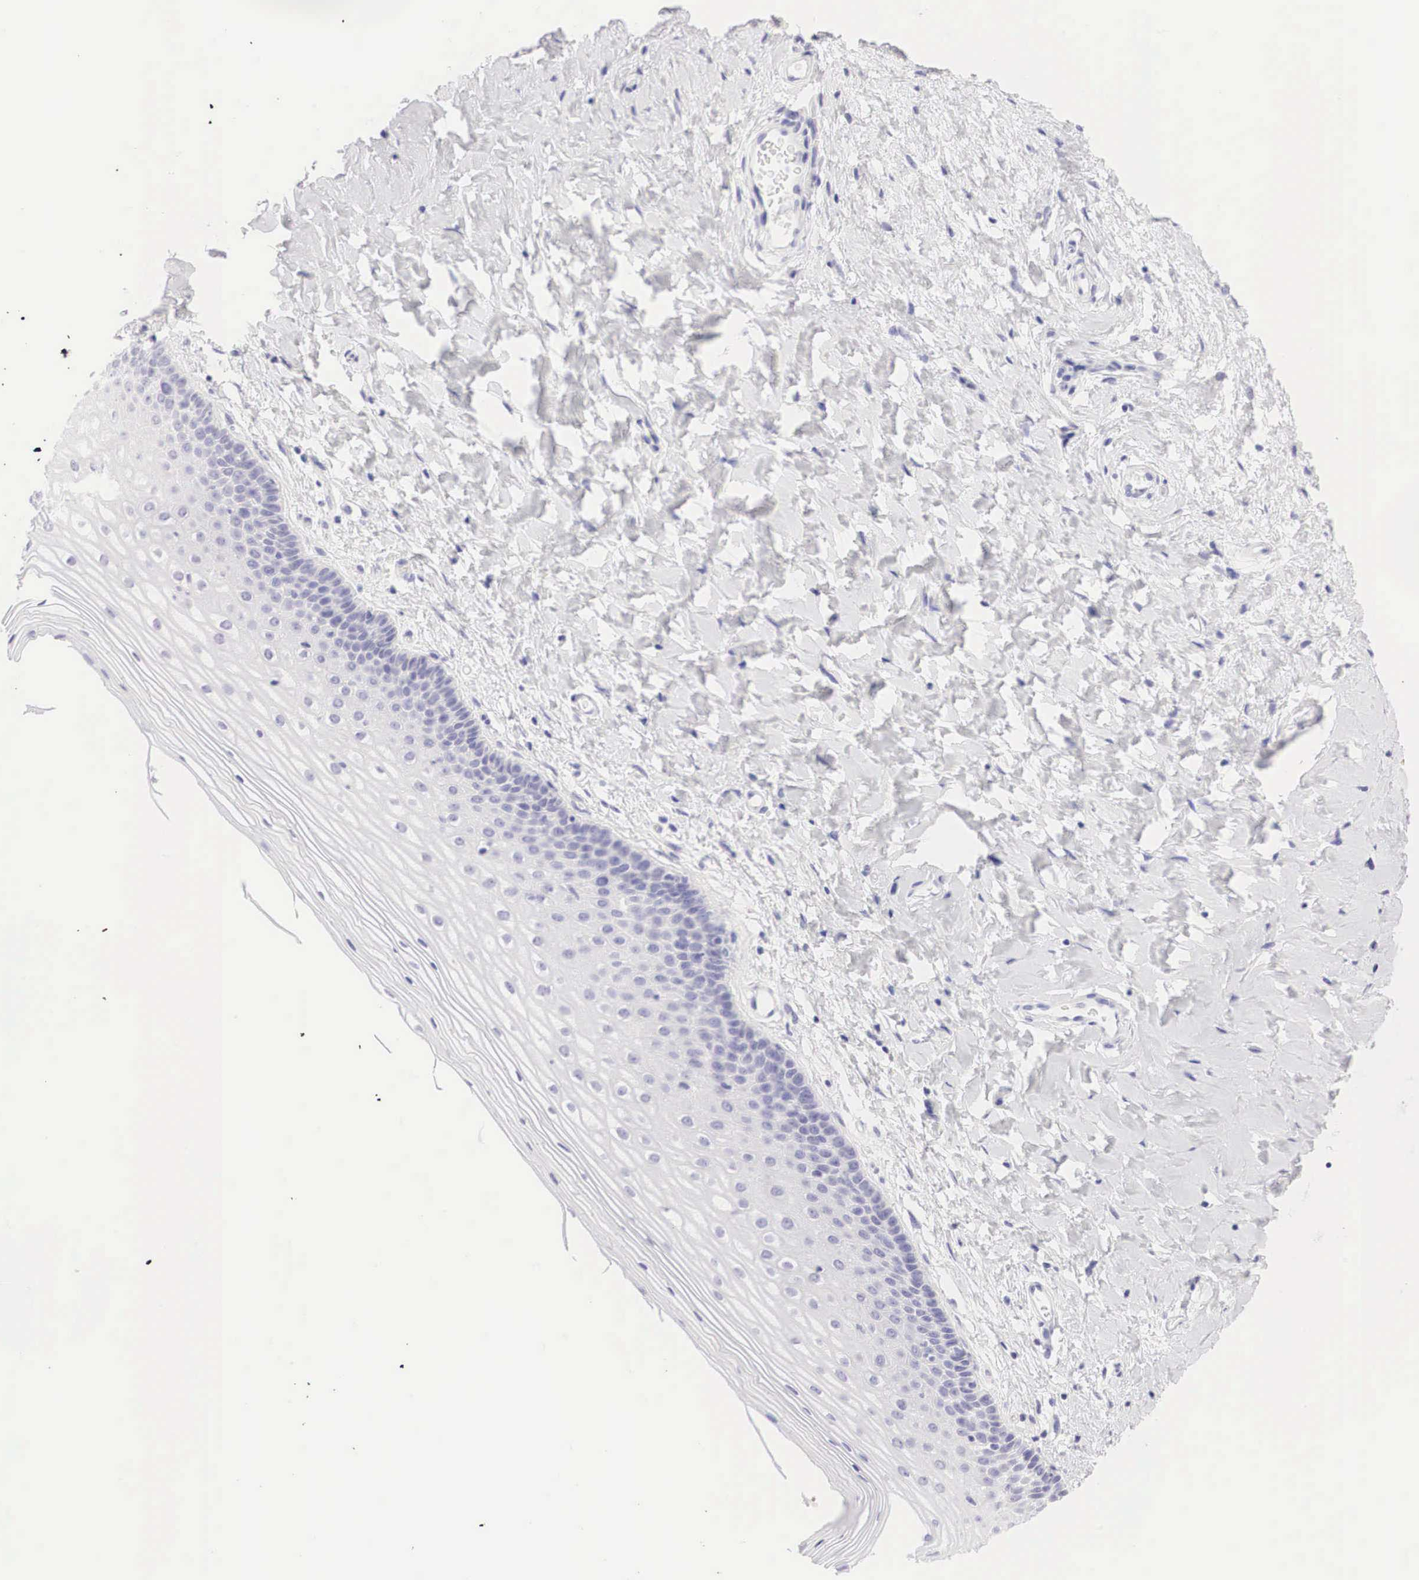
{"staining": {"intensity": "negative", "quantity": "none", "location": "none"}, "tissue": "cervix", "cell_type": "Glandular cells", "image_type": "normal", "snomed": [{"axis": "morphology", "description": "Normal tissue, NOS"}, {"axis": "topography", "description": "Cervix"}], "caption": "Human cervix stained for a protein using IHC shows no staining in glandular cells.", "gene": "TYR", "patient": {"sex": "female", "age": 53}}